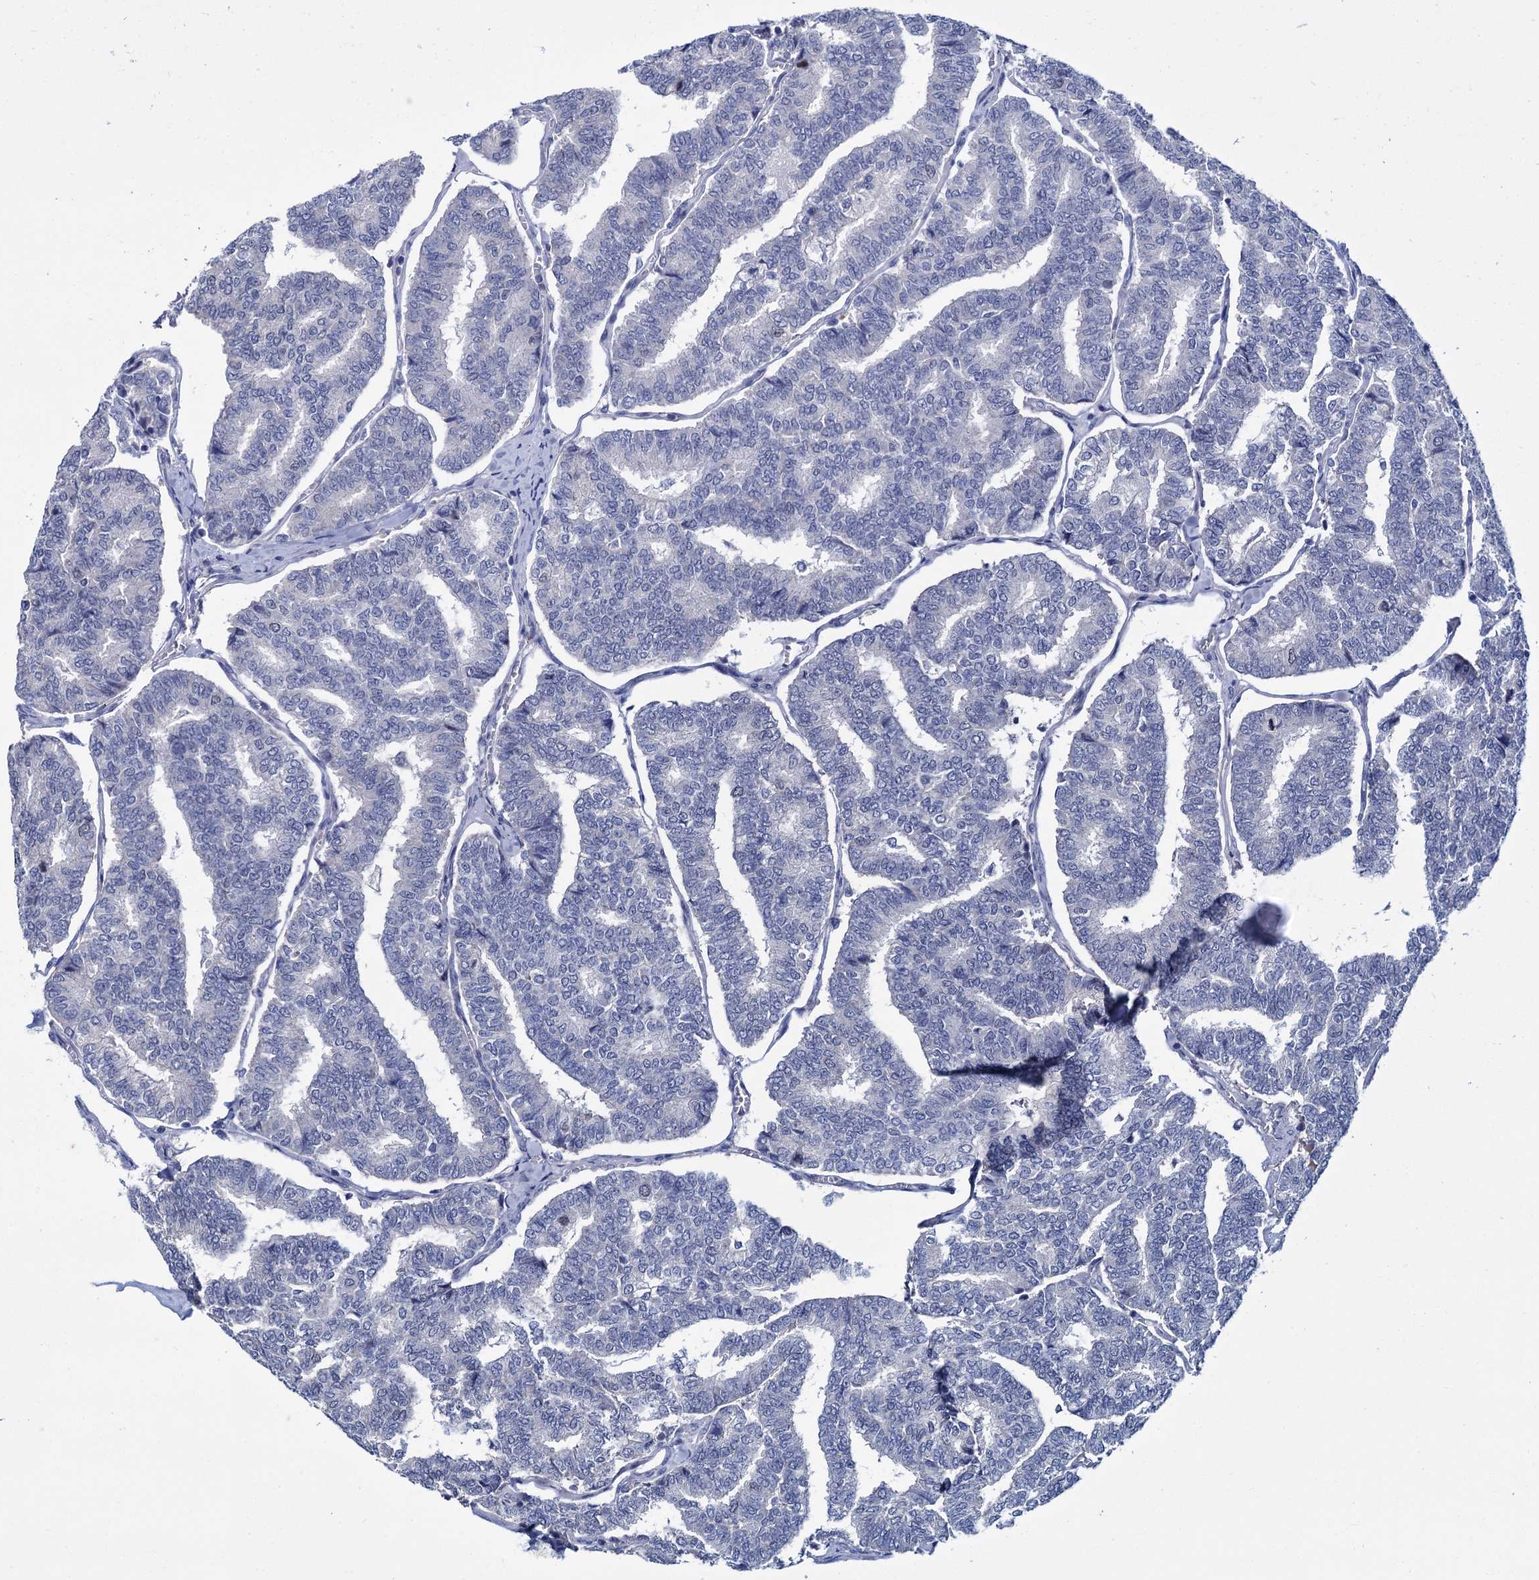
{"staining": {"intensity": "negative", "quantity": "none", "location": "none"}, "tissue": "thyroid cancer", "cell_type": "Tumor cells", "image_type": "cancer", "snomed": [{"axis": "morphology", "description": "Papillary adenocarcinoma, NOS"}, {"axis": "topography", "description": "Thyroid gland"}], "caption": "An immunohistochemistry (IHC) photomicrograph of papillary adenocarcinoma (thyroid) is shown. There is no staining in tumor cells of papillary adenocarcinoma (thyroid).", "gene": "FAM111B", "patient": {"sex": "female", "age": 35}}